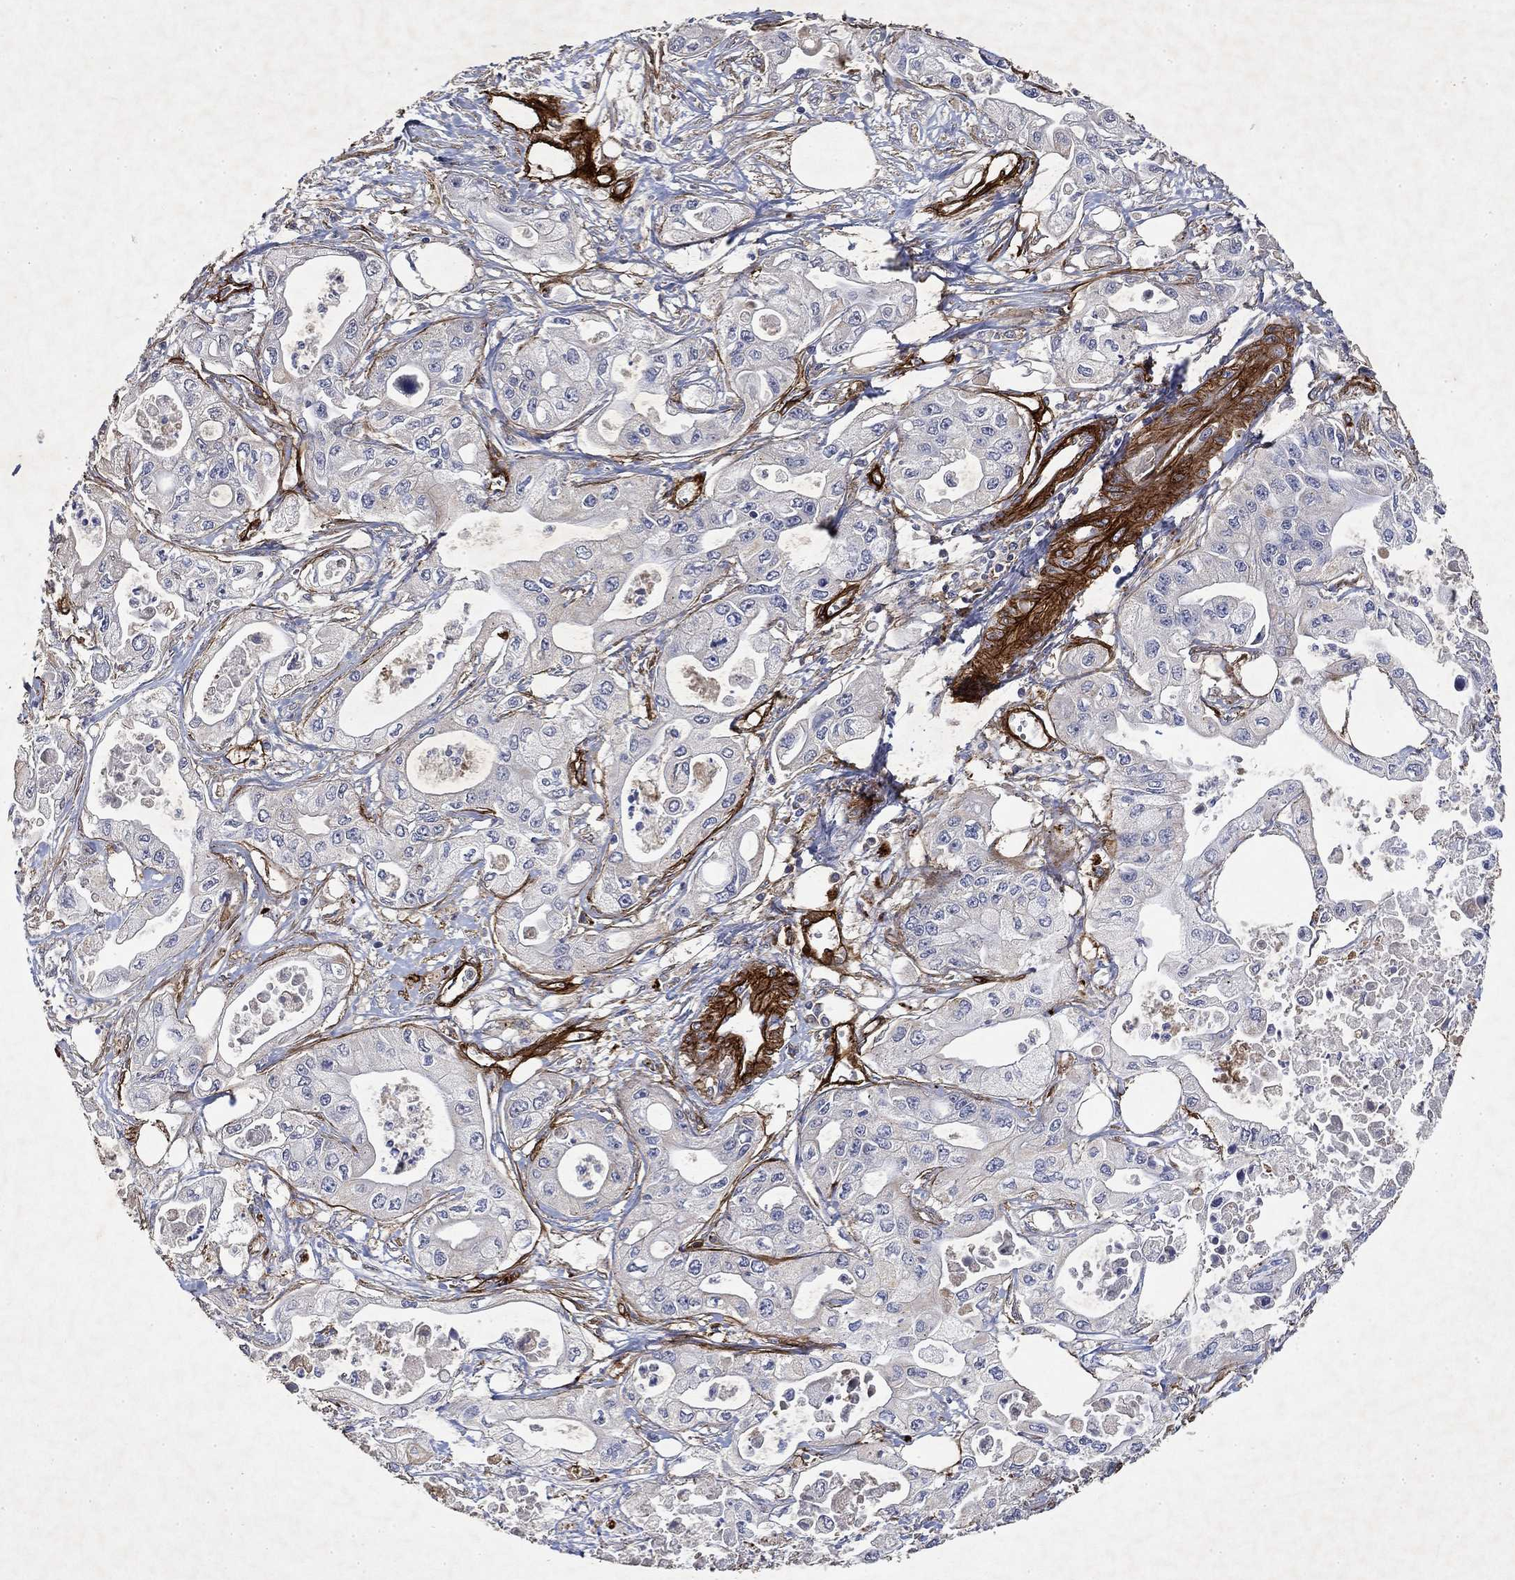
{"staining": {"intensity": "negative", "quantity": "none", "location": "none"}, "tissue": "pancreatic cancer", "cell_type": "Tumor cells", "image_type": "cancer", "snomed": [{"axis": "morphology", "description": "Adenocarcinoma, NOS"}, {"axis": "topography", "description": "Pancreas"}], "caption": "The histopathology image displays no significant positivity in tumor cells of pancreatic cancer (adenocarcinoma). (DAB (3,3'-diaminobenzidine) immunohistochemistry with hematoxylin counter stain).", "gene": "COL4A2", "patient": {"sex": "male", "age": 70}}